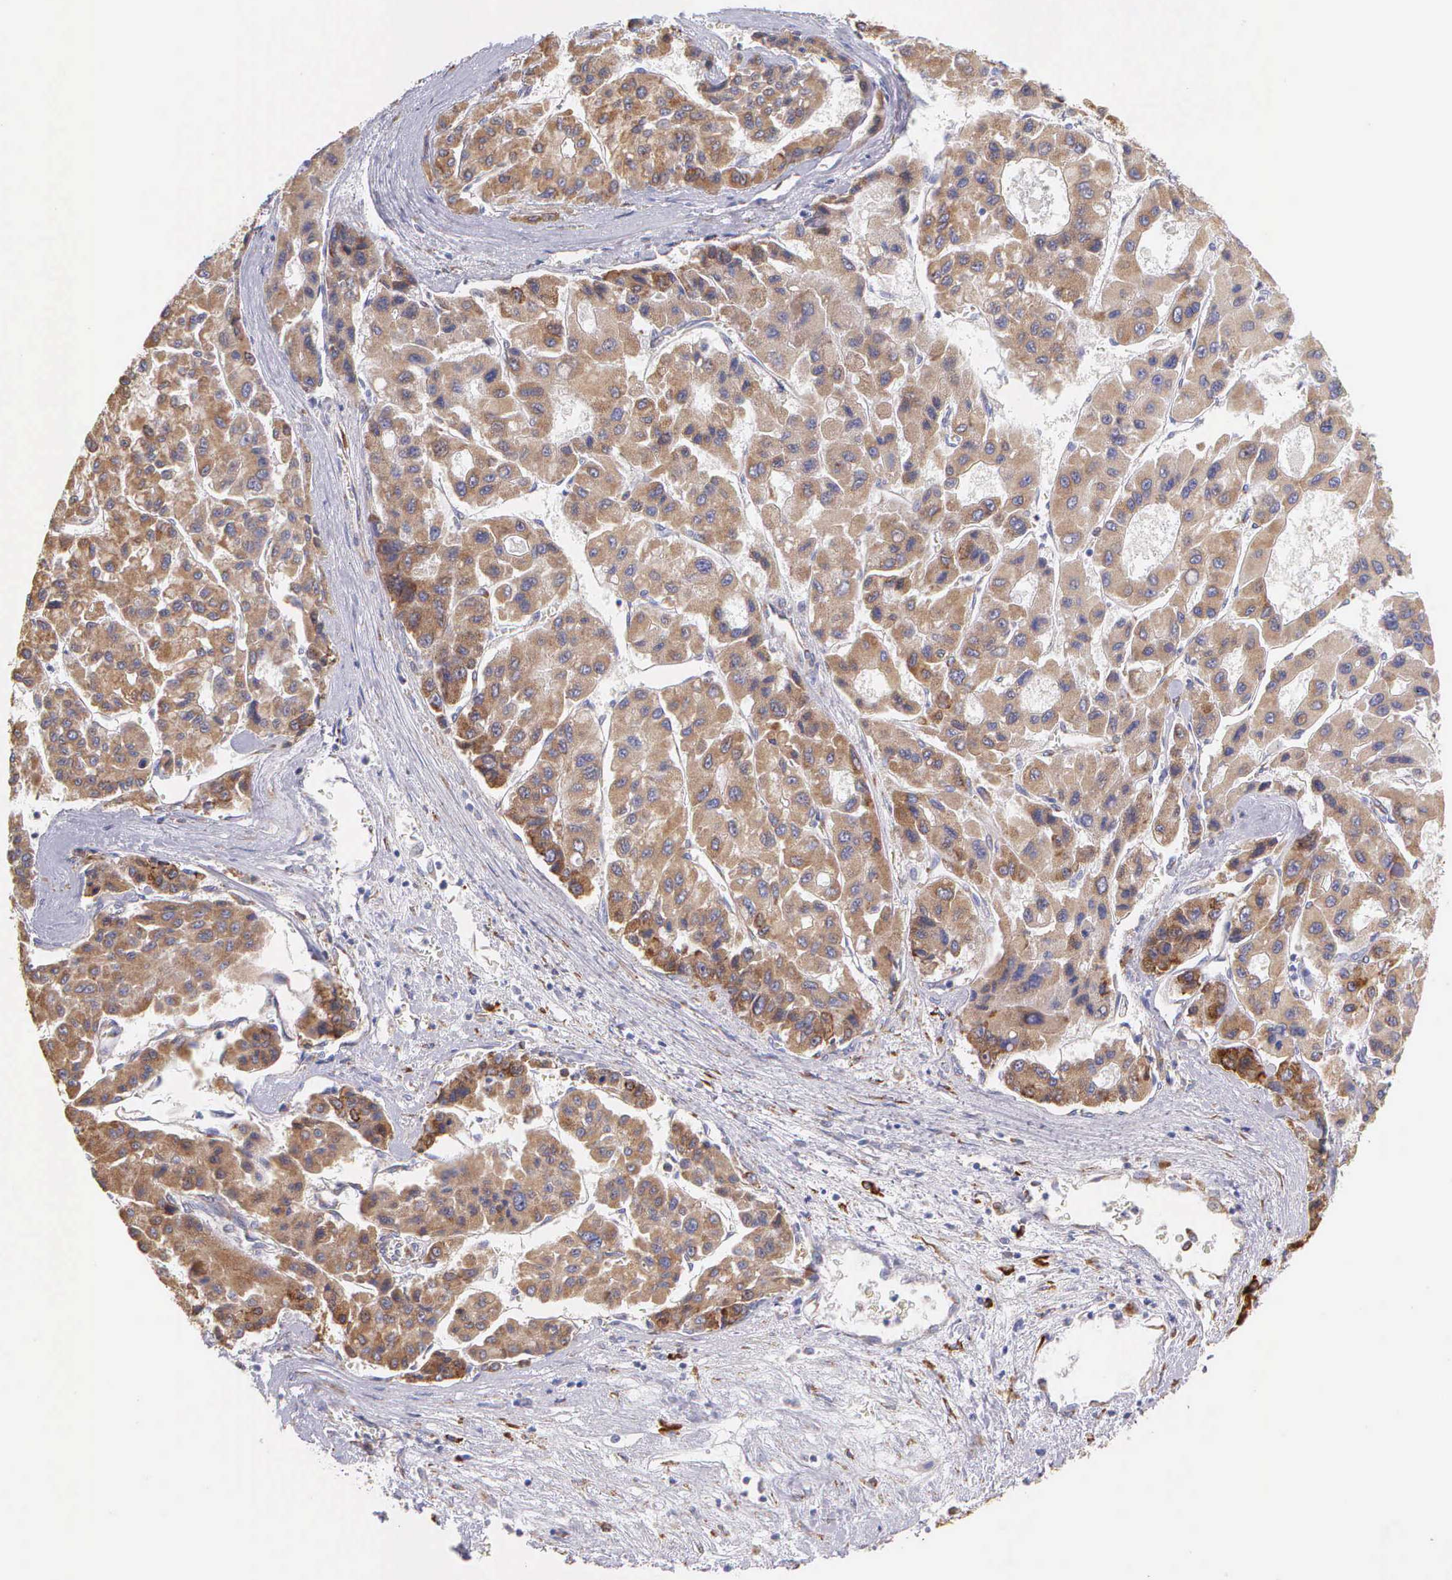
{"staining": {"intensity": "moderate", "quantity": ">75%", "location": "cytoplasmic/membranous"}, "tissue": "liver cancer", "cell_type": "Tumor cells", "image_type": "cancer", "snomed": [{"axis": "morphology", "description": "Carcinoma, Hepatocellular, NOS"}, {"axis": "topography", "description": "Liver"}], "caption": "Immunohistochemical staining of liver cancer (hepatocellular carcinoma) shows moderate cytoplasmic/membranous protein expression in approximately >75% of tumor cells.", "gene": "CKAP4", "patient": {"sex": "male", "age": 64}}